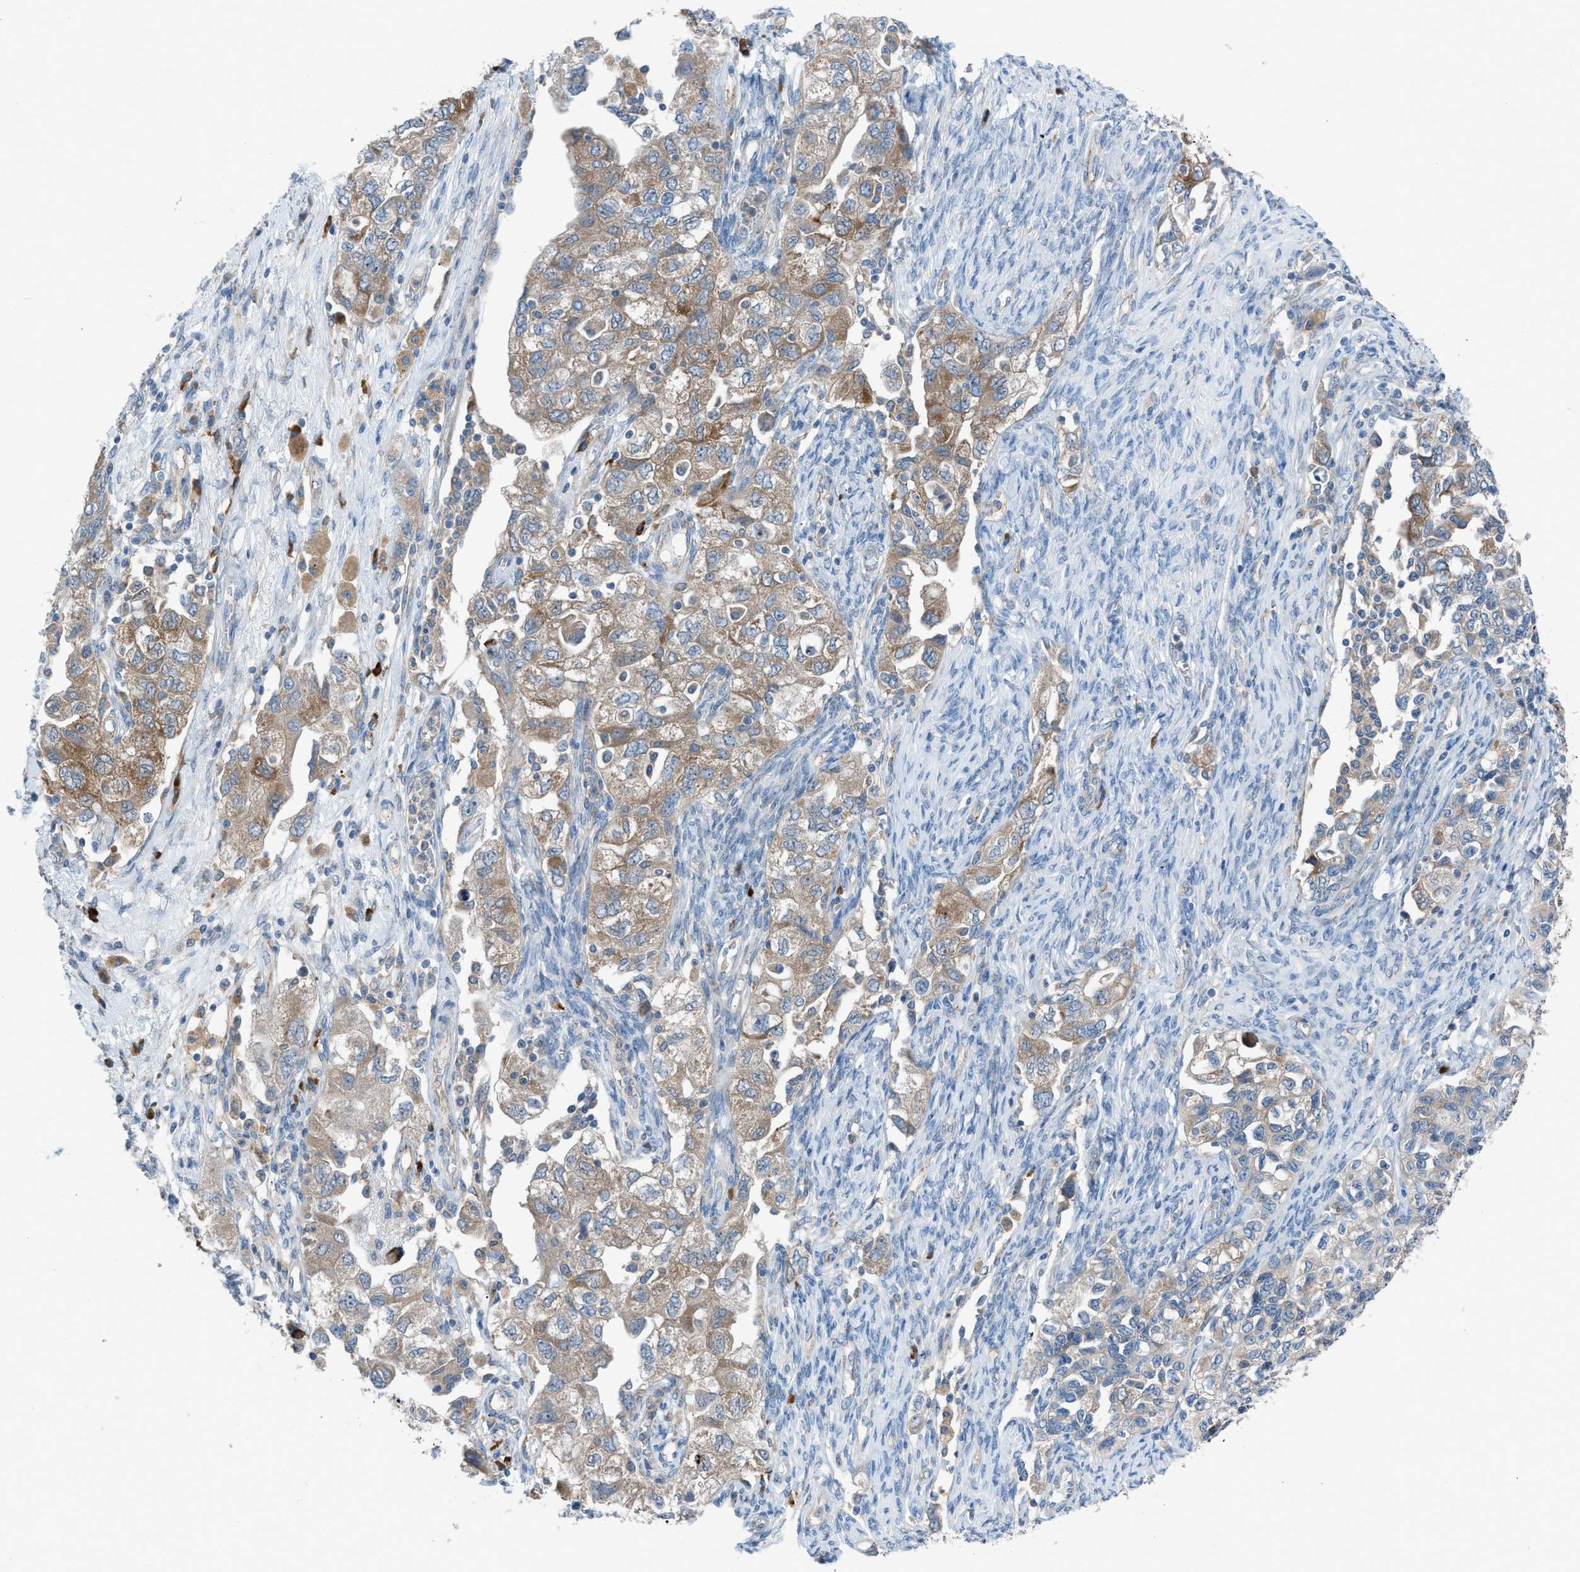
{"staining": {"intensity": "moderate", "quantity": ">75%", "location": "cytoplasmic/membranous"}, "tissue": "ovarian cancer", "cell_type": "Tumor cells", "image_type": "cancer", "snomed": [{"axis": "morphology", "description": "Carcinoma, NOS"}, {"axis": "morphology", "description": "Cystadenocarcinoma, serous, NOS"}, {"axis": "topography", "description": "Ovary"}], "caption": "This image displays ovarian cancer stained with IHC to label a protein in brown. The cytoplasmic/membranous of tumor cells show moderate positivity for the protein. Nuclei are counter-stained blue.", "gene": "HEG1", "patient": {"sex": "female", "age": 69}}